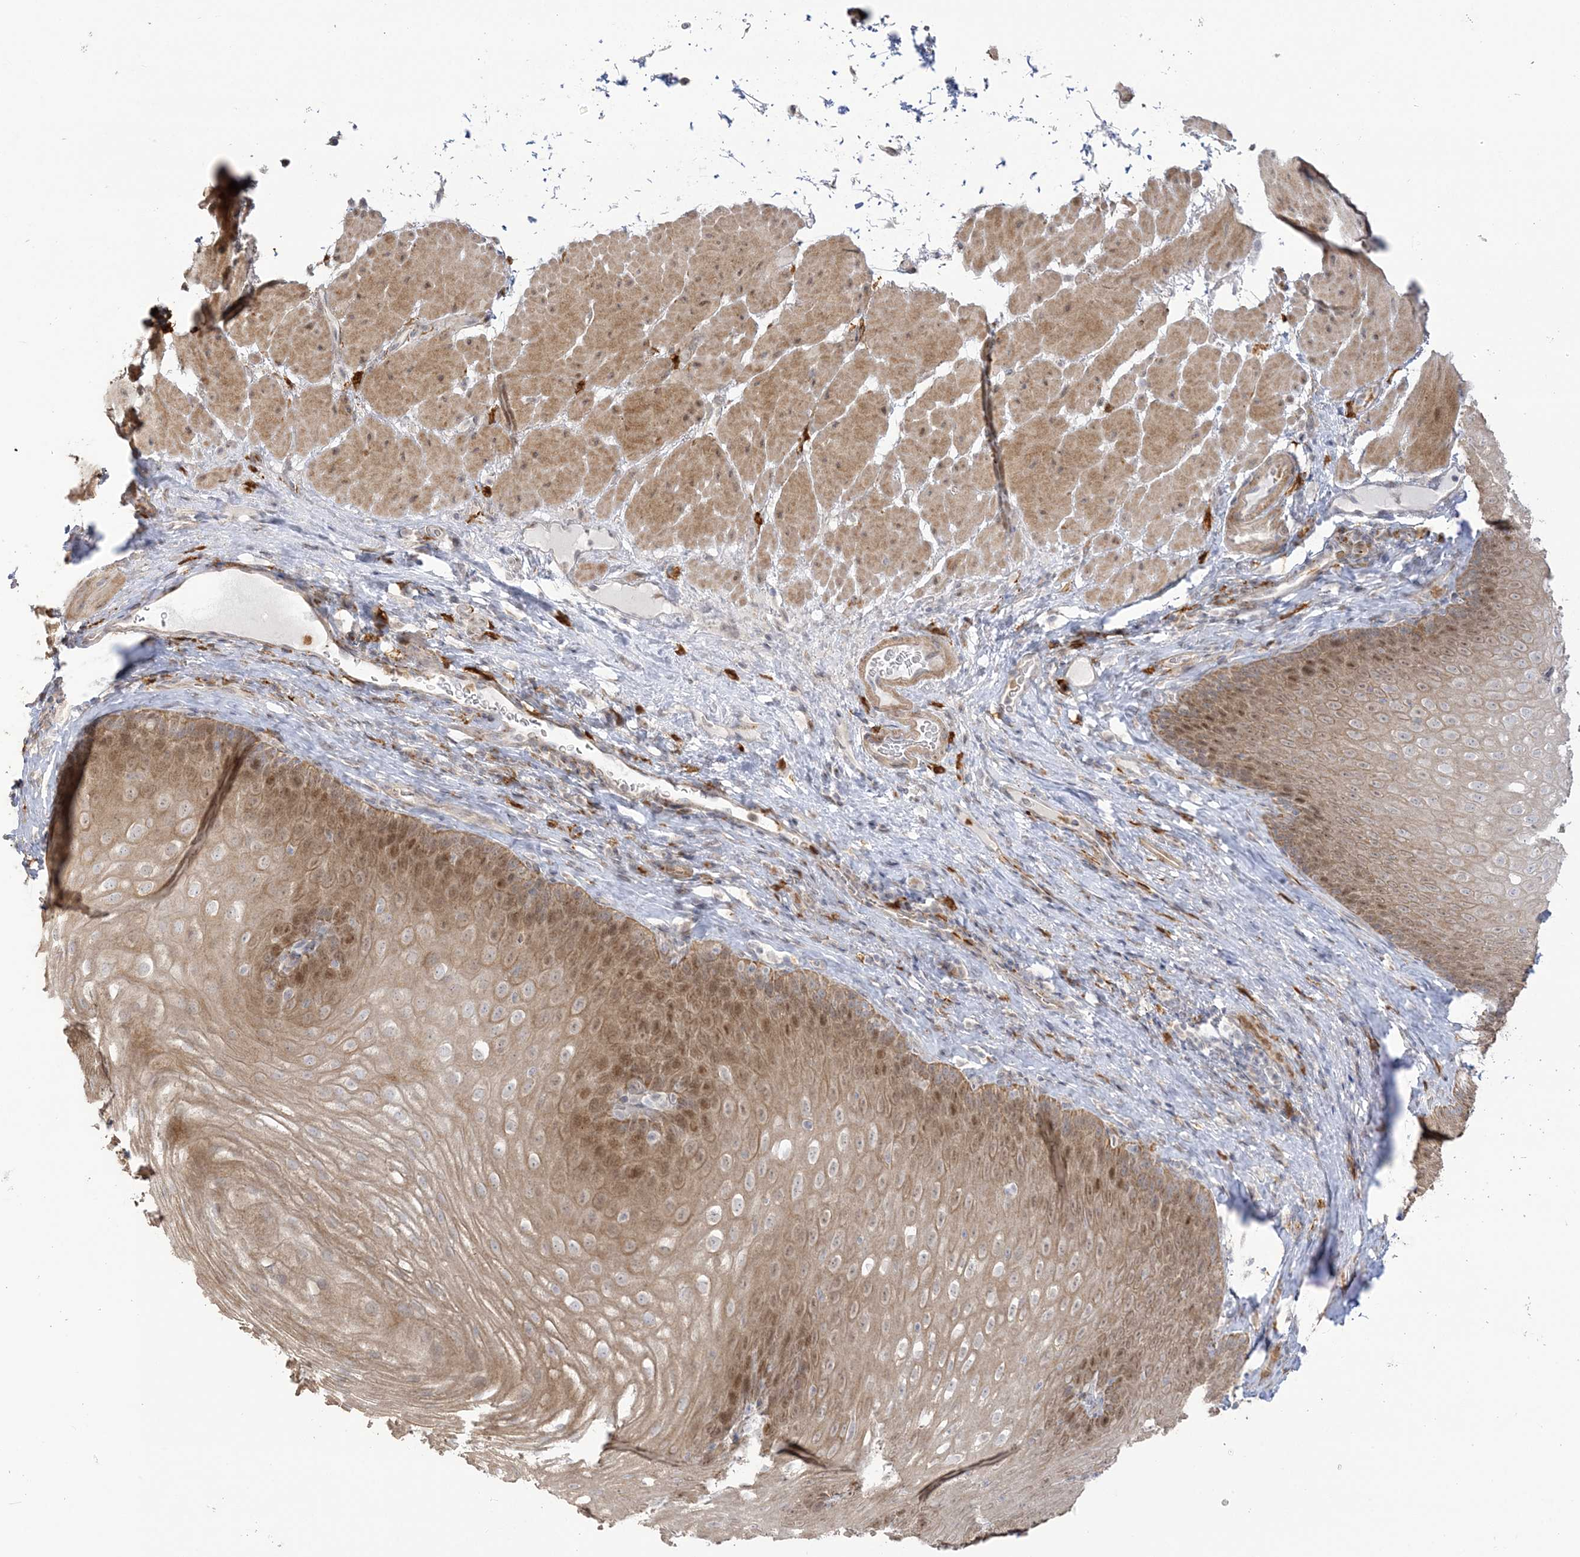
{"staining": {"intensity": "moderate", "quantity": ">75%", "location": "nuclear"}, "tissue": "esophagus", "cell_type": "Squamous epithelial cells", "image_type": "normal", "snomed": [{"axis": "morphology", "description": "Normal tissue, NOS"}, {"axis": "topography", "description": "Esophagus"}], "caption": "Moderate nuclear protein staining is identified in about >75% of squamous epithelial cells in esophagus. The protein is stained brown, and the nuclei are stained in blue (DAB IHC with brightfield microscopy, high magnification).", "gene": "NAF1", "patient": {"sex": "female", "age": 66}}